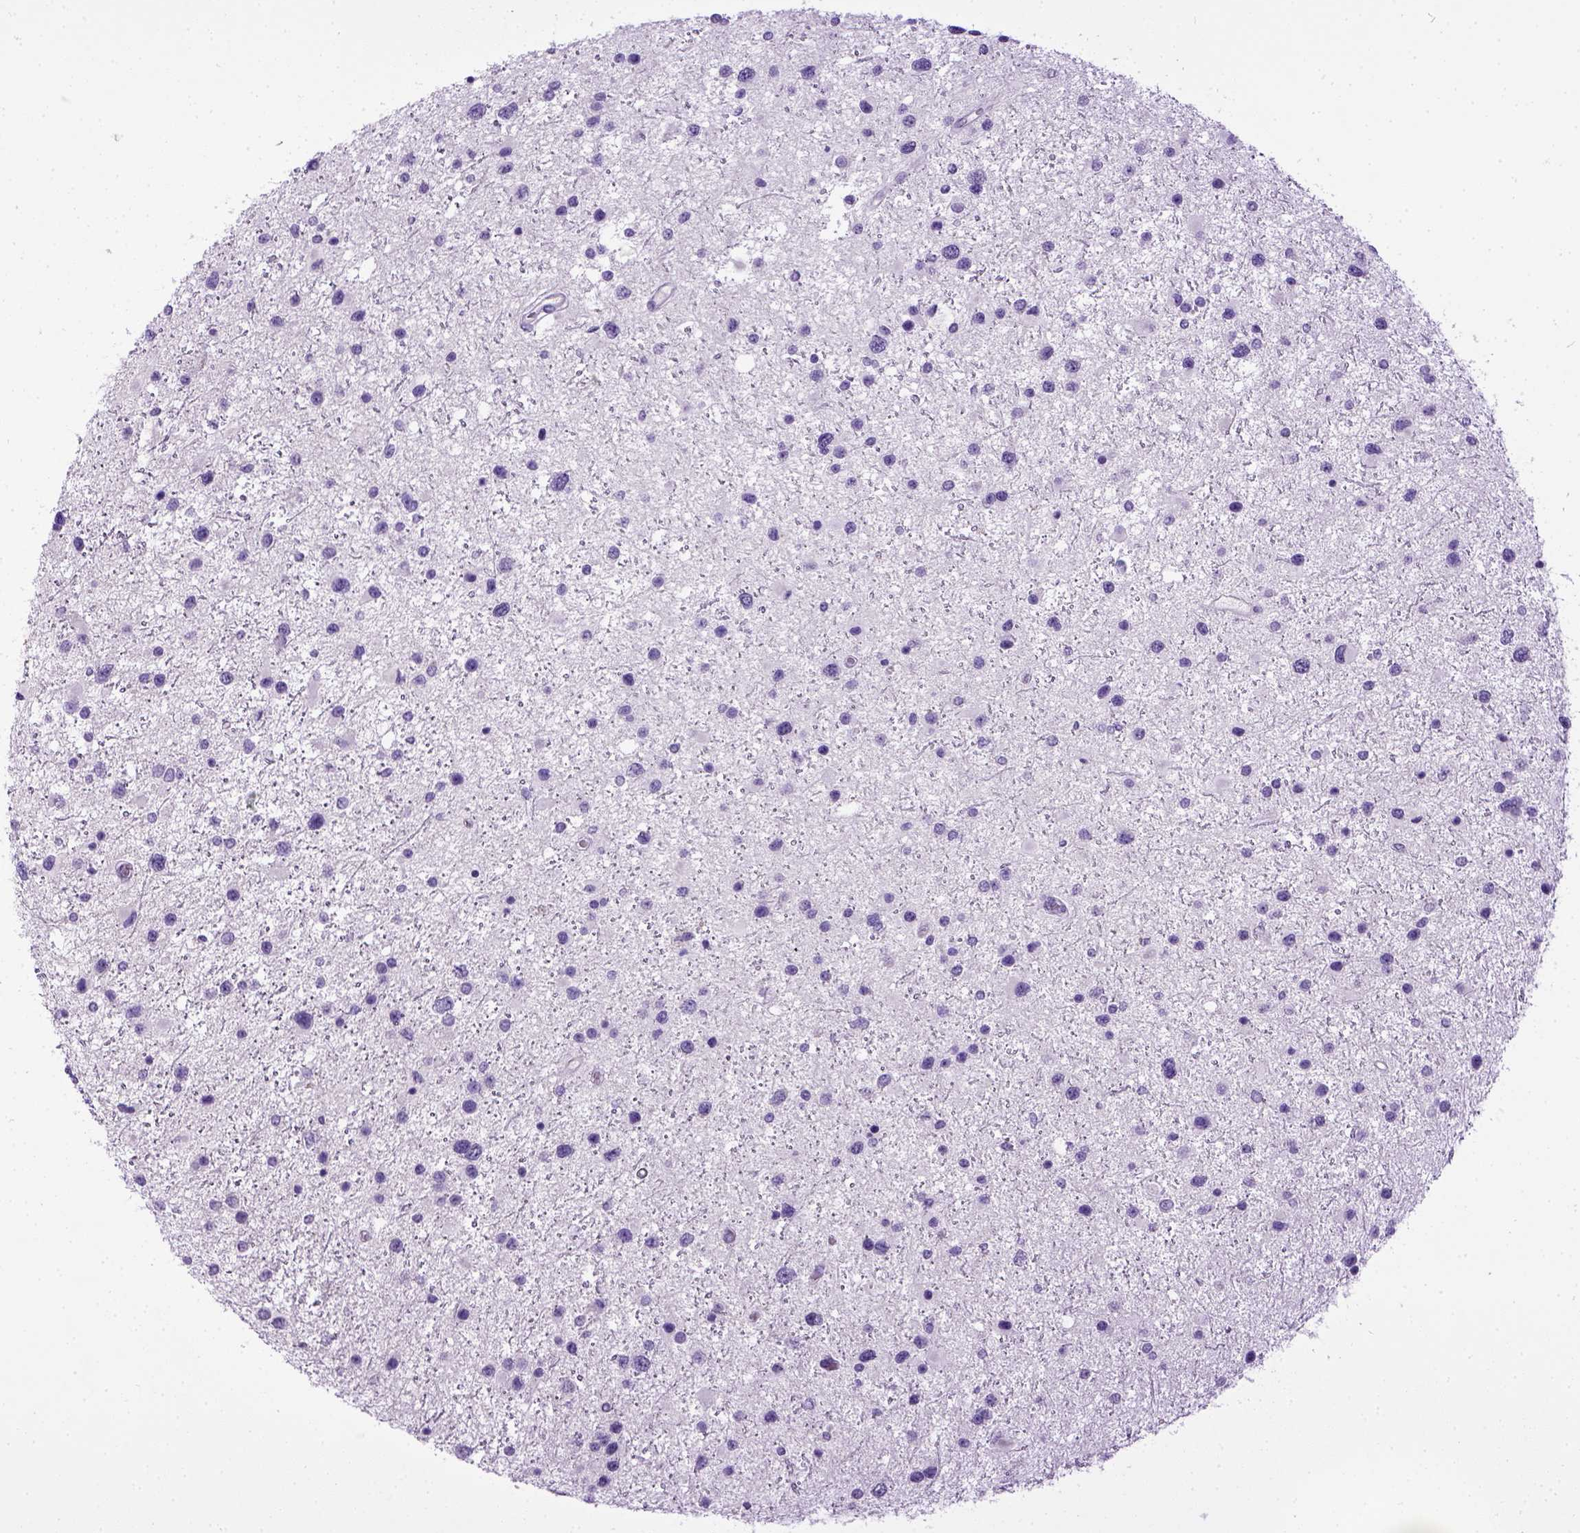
{"staining": {"intensity": "negative", "quantity": "none", "location": "none"}, "tissue": "glioma", "cell_type": "Tumor cells", "image_type": "cancer", "snomed": [{"axis": "morphology", "description": "Glioma, malignant, Low grade"}, {"axis": "topography", "description": "Brain"}], "caption": "A high-resolution photomicrograph shows immunohistochemistry staining of low-grade glioma (malignant), which demonstrates no significant expression in tumor cells. (Immunohistochemistry, brightfield microscopy, high magnification).", "gene": "CDH1", "patient": {"sex": "female", "age": 32}}